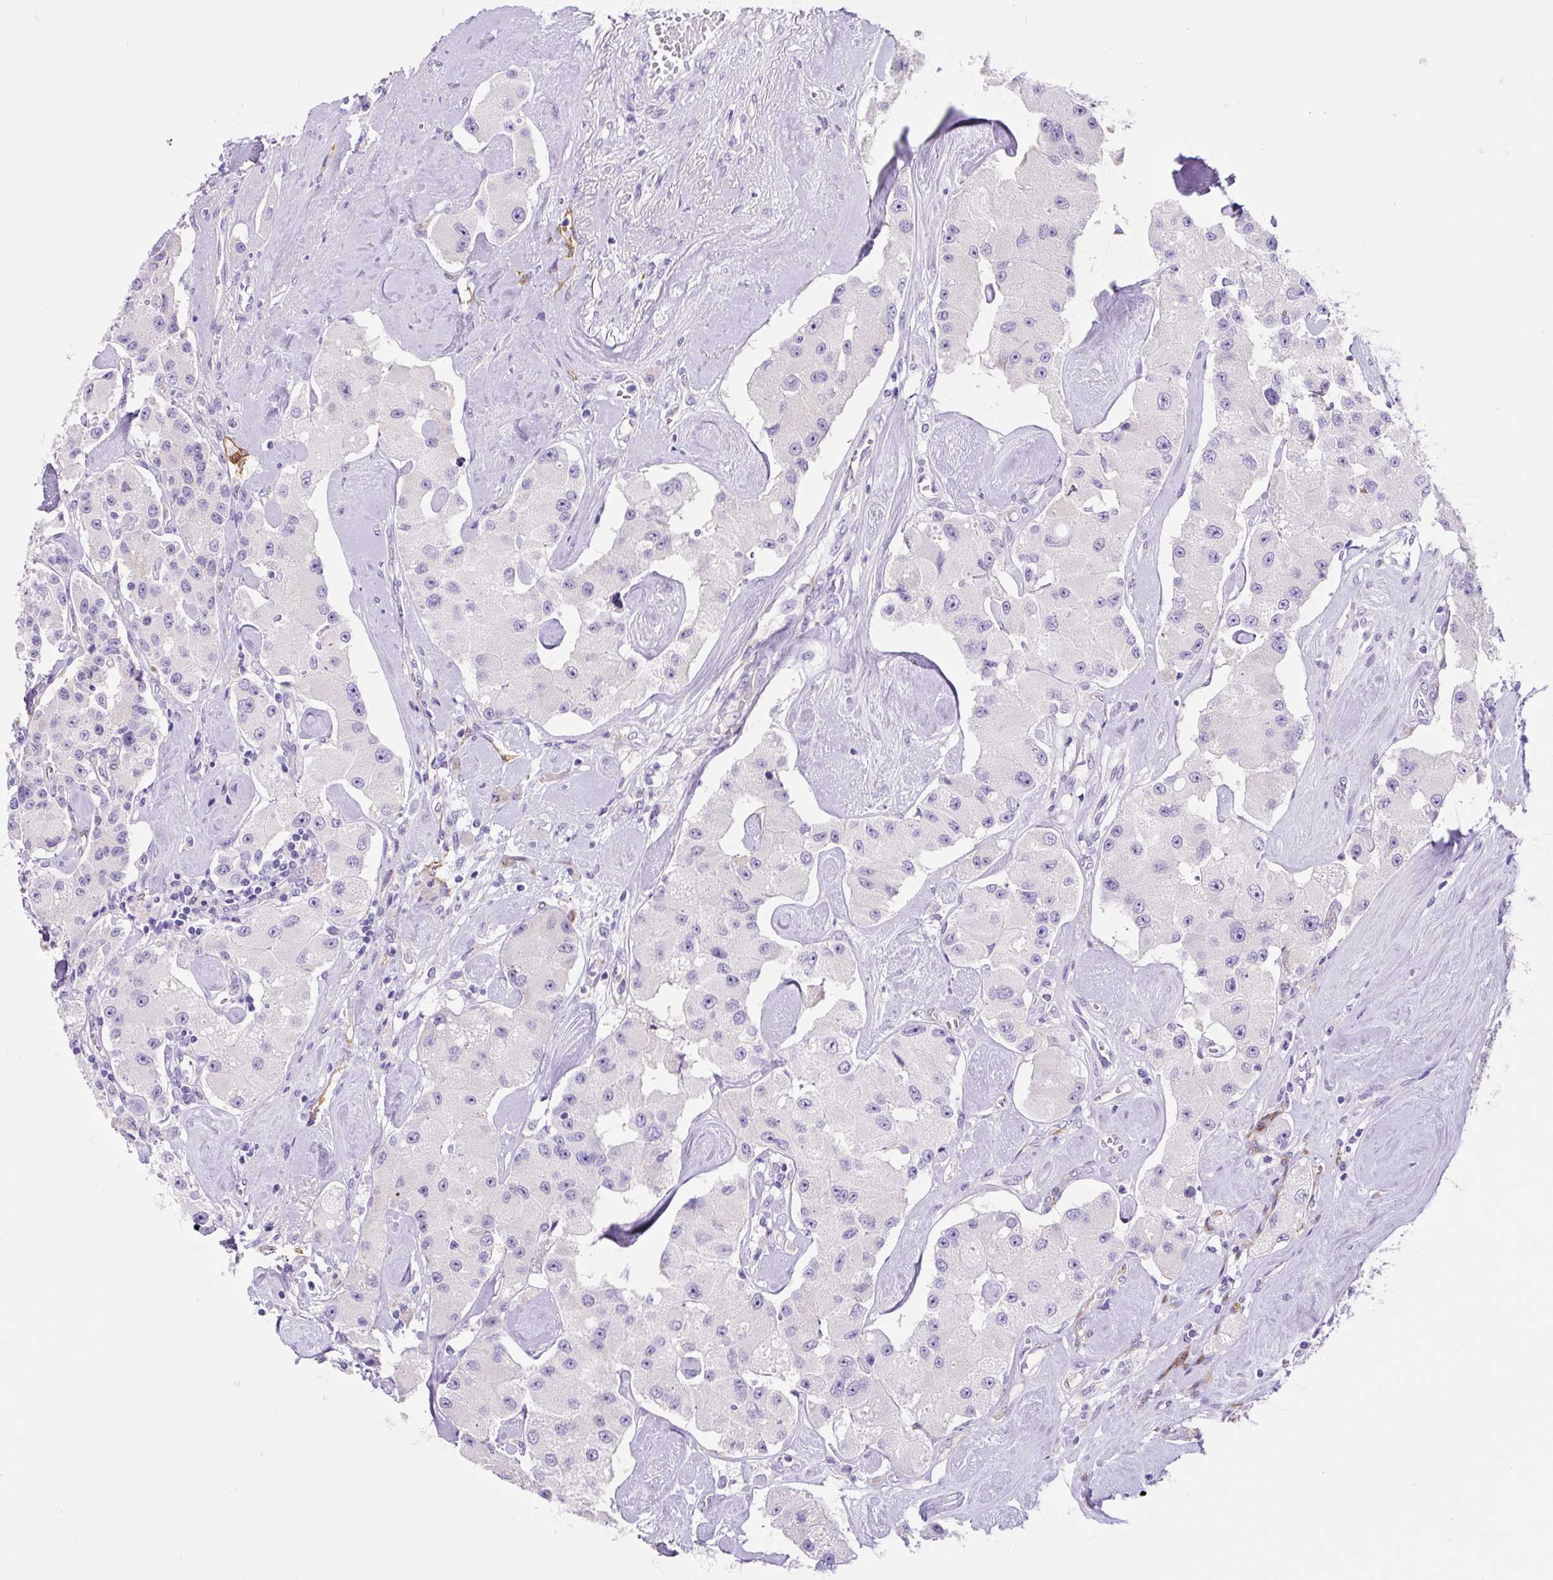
{"staining": {"intensity": "negative", "quantity": "none", "location": "none"}, "tissue": "carcinoid", "cell_type": "Tumor cells", "image_type": "cancer", "snomed": [{"axis": "morphology", "description": "Carcinoid, malignant, NOS"}, {"axis": "topography", "description": "Pancreas"}], "caption": "This is an immunohistochemistry histopathology image of human carcinoid (malignant). There is no expression in tumor cells.", "gene": "ASB4", "patient": {"sex": "male", "age": 41}}